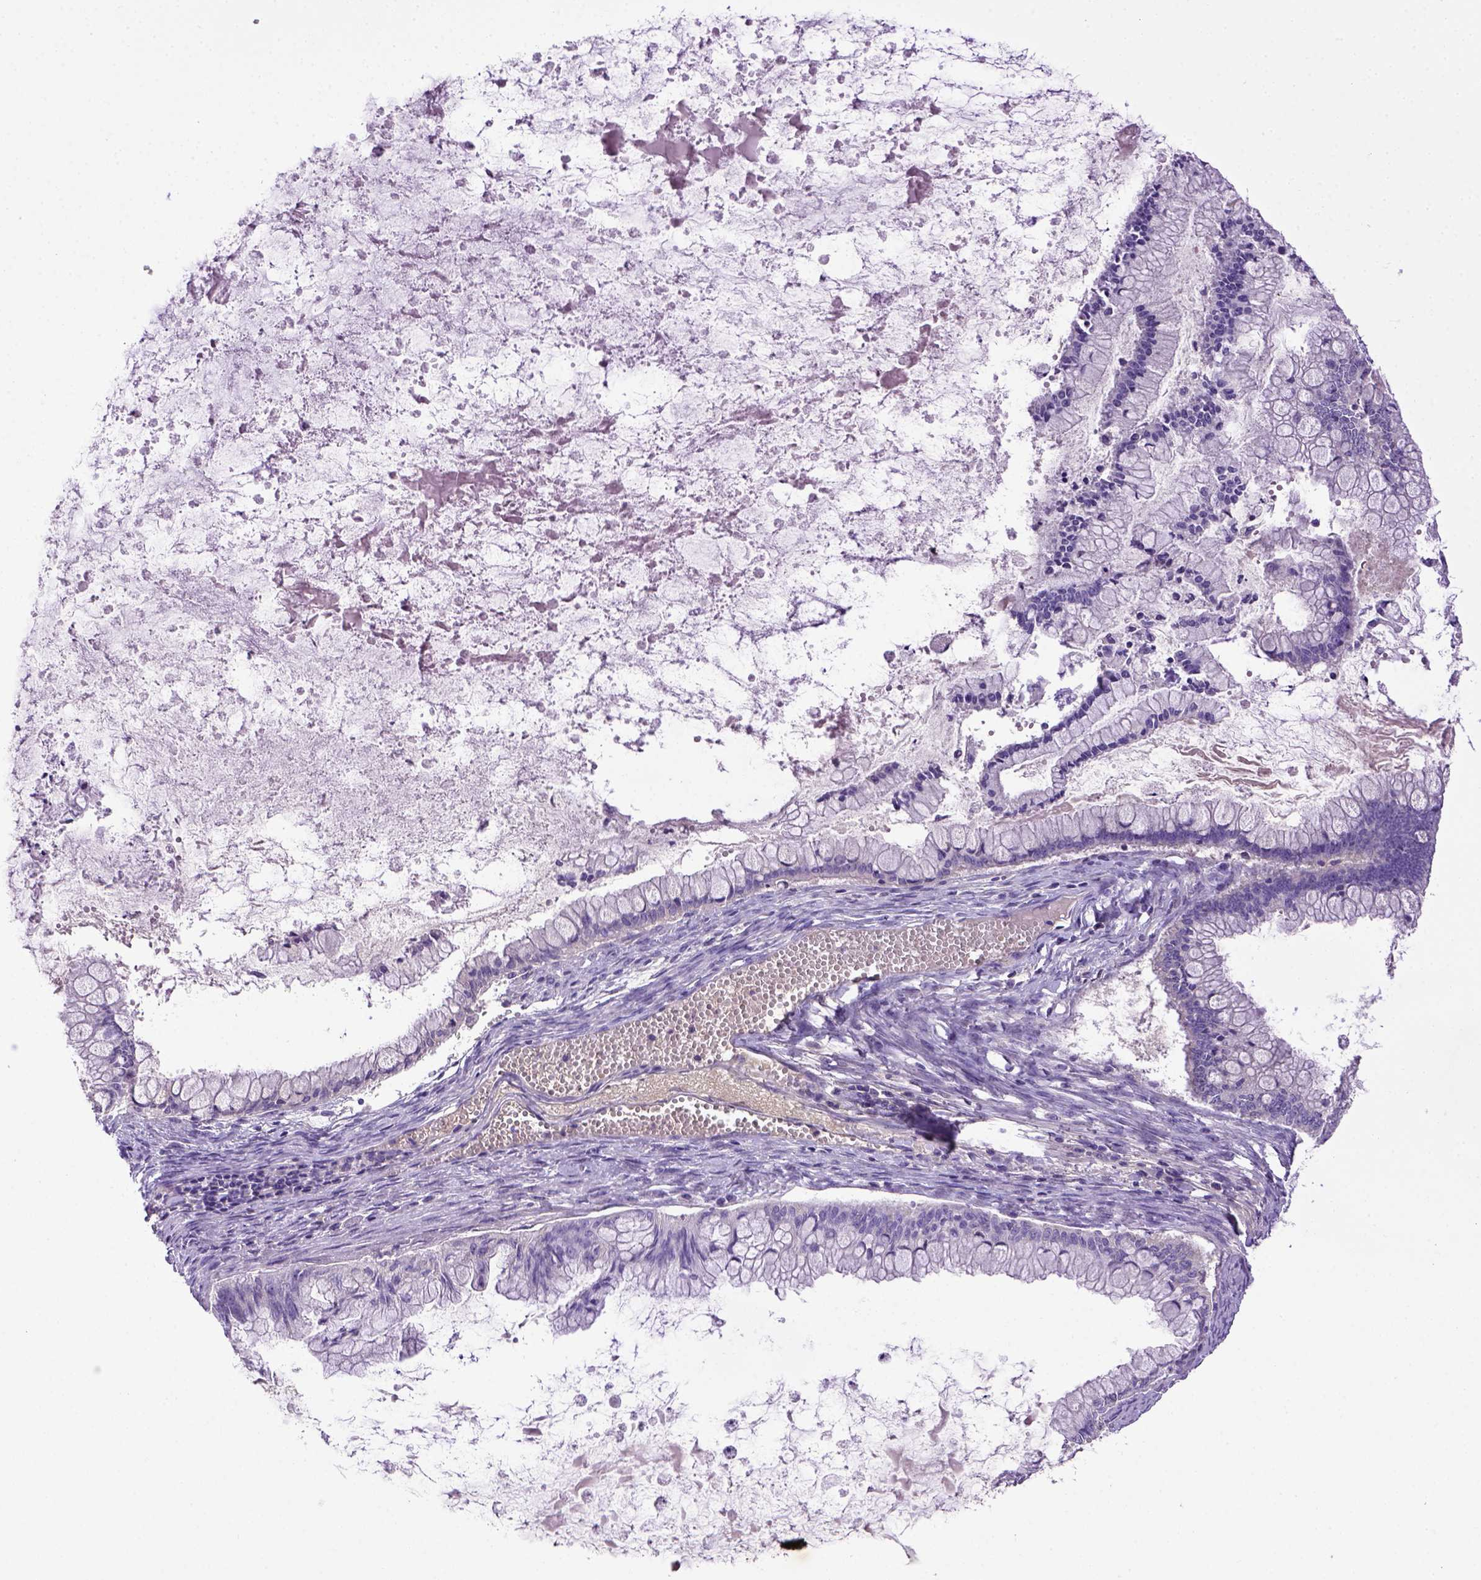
{"staining": {"intensity": "negative", "quantity": "none", "location": "none"}, "tissue": "ovarian cancer", "cell_type": "Tumor cells", "image_type": "cancer", "snomed": [{"axis": "morphology", "description": "Cystadenocarcinoma, mucinous, NOS"}, {"axis": "topography", "description": "Ovary"}], "caption": "Tumor cells show no significant expression in ovarian mucinous cystadenocarcinoma.", "gene": "ITIH4", "patient": {"sex": "female", "age": 67}}